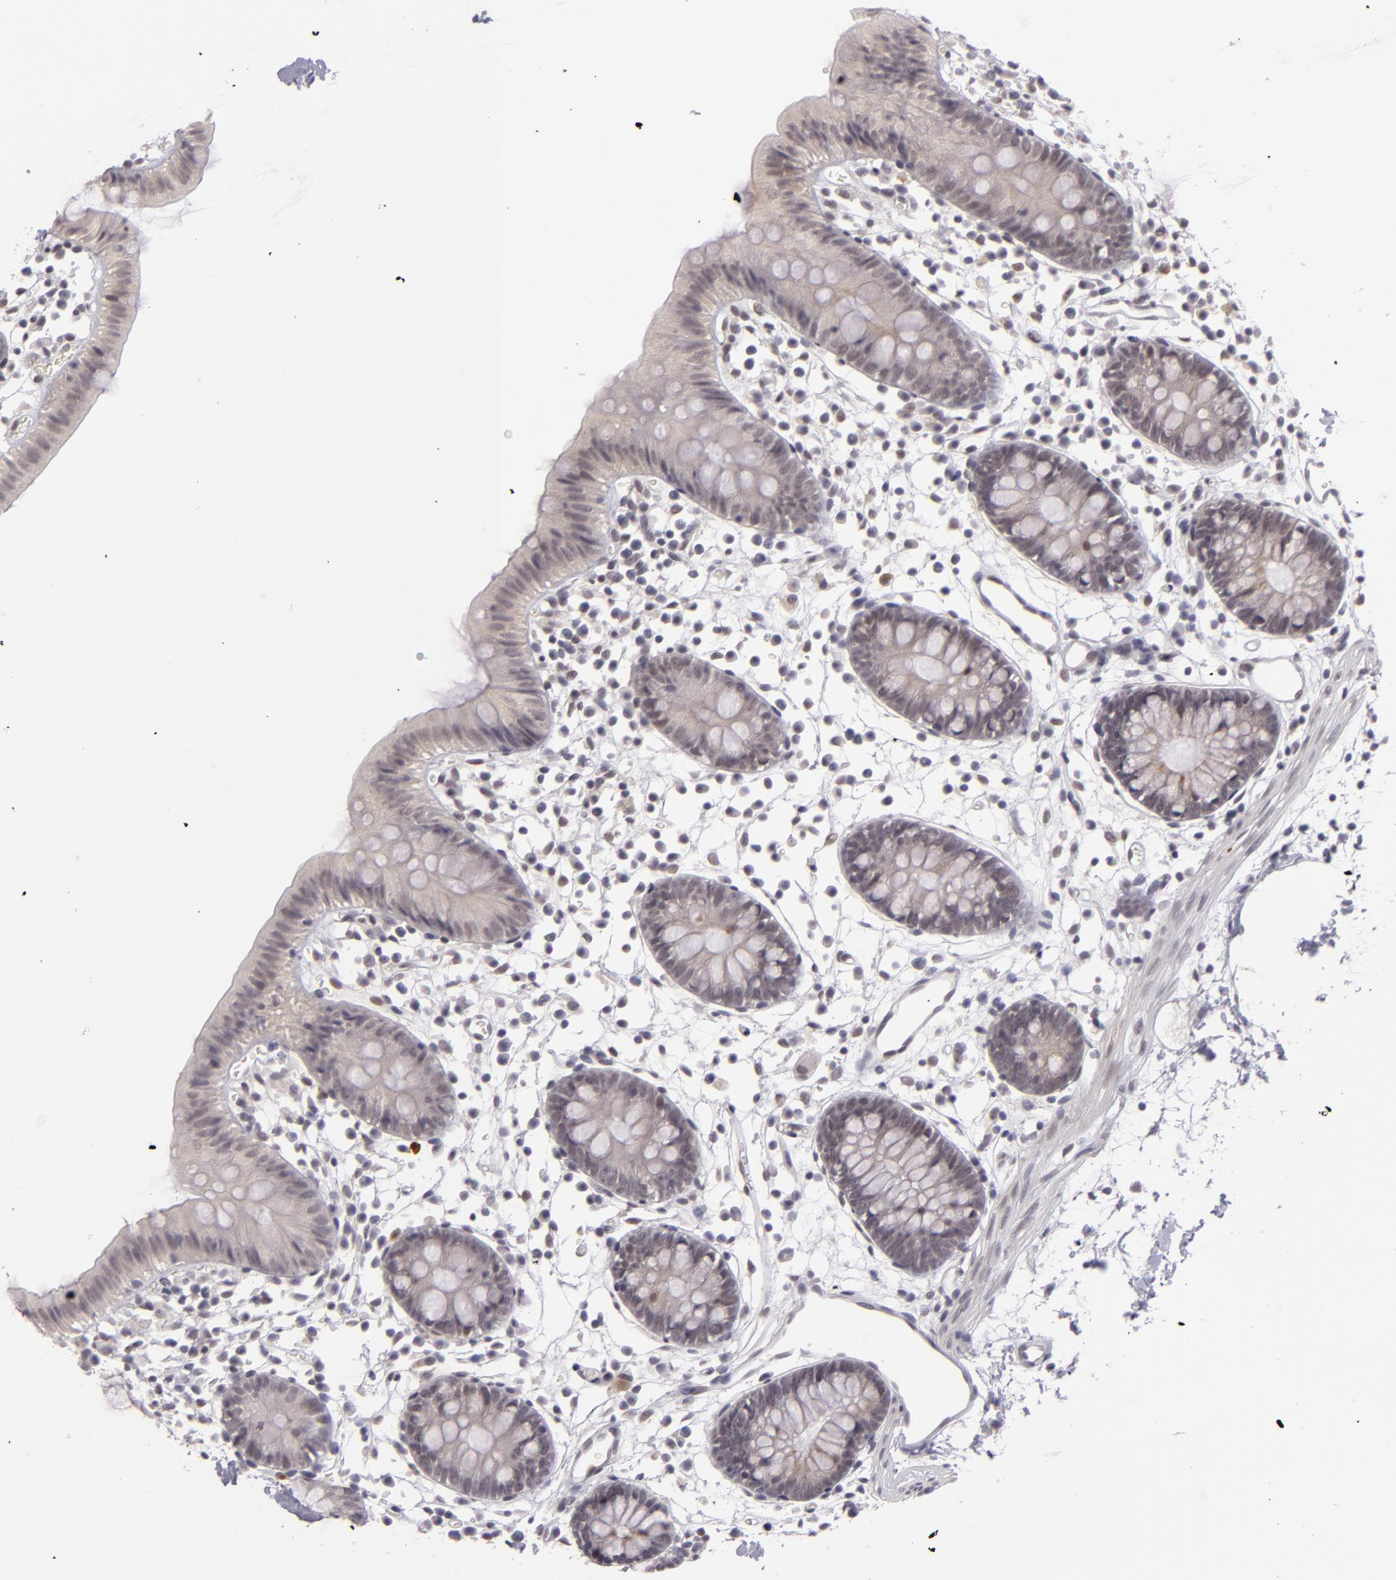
{"staining": {"intensity": "negative", "quantity": "none", "location": "none"}, "tissue": "colon", "cell_type": "Endothelial cells", "image_type": "normal", "snomed": [{"axis": "morphology", "description": "Normal tissue, NOS"}, {"axis": "topography", "description": "Colon"}], "caption": "This is an immunohistochemistry (IHC) image of benign colon. There is no expression in endothelial cells.", "gene": "ZNF205", "patient": {"sex": "male", "age": 14}}